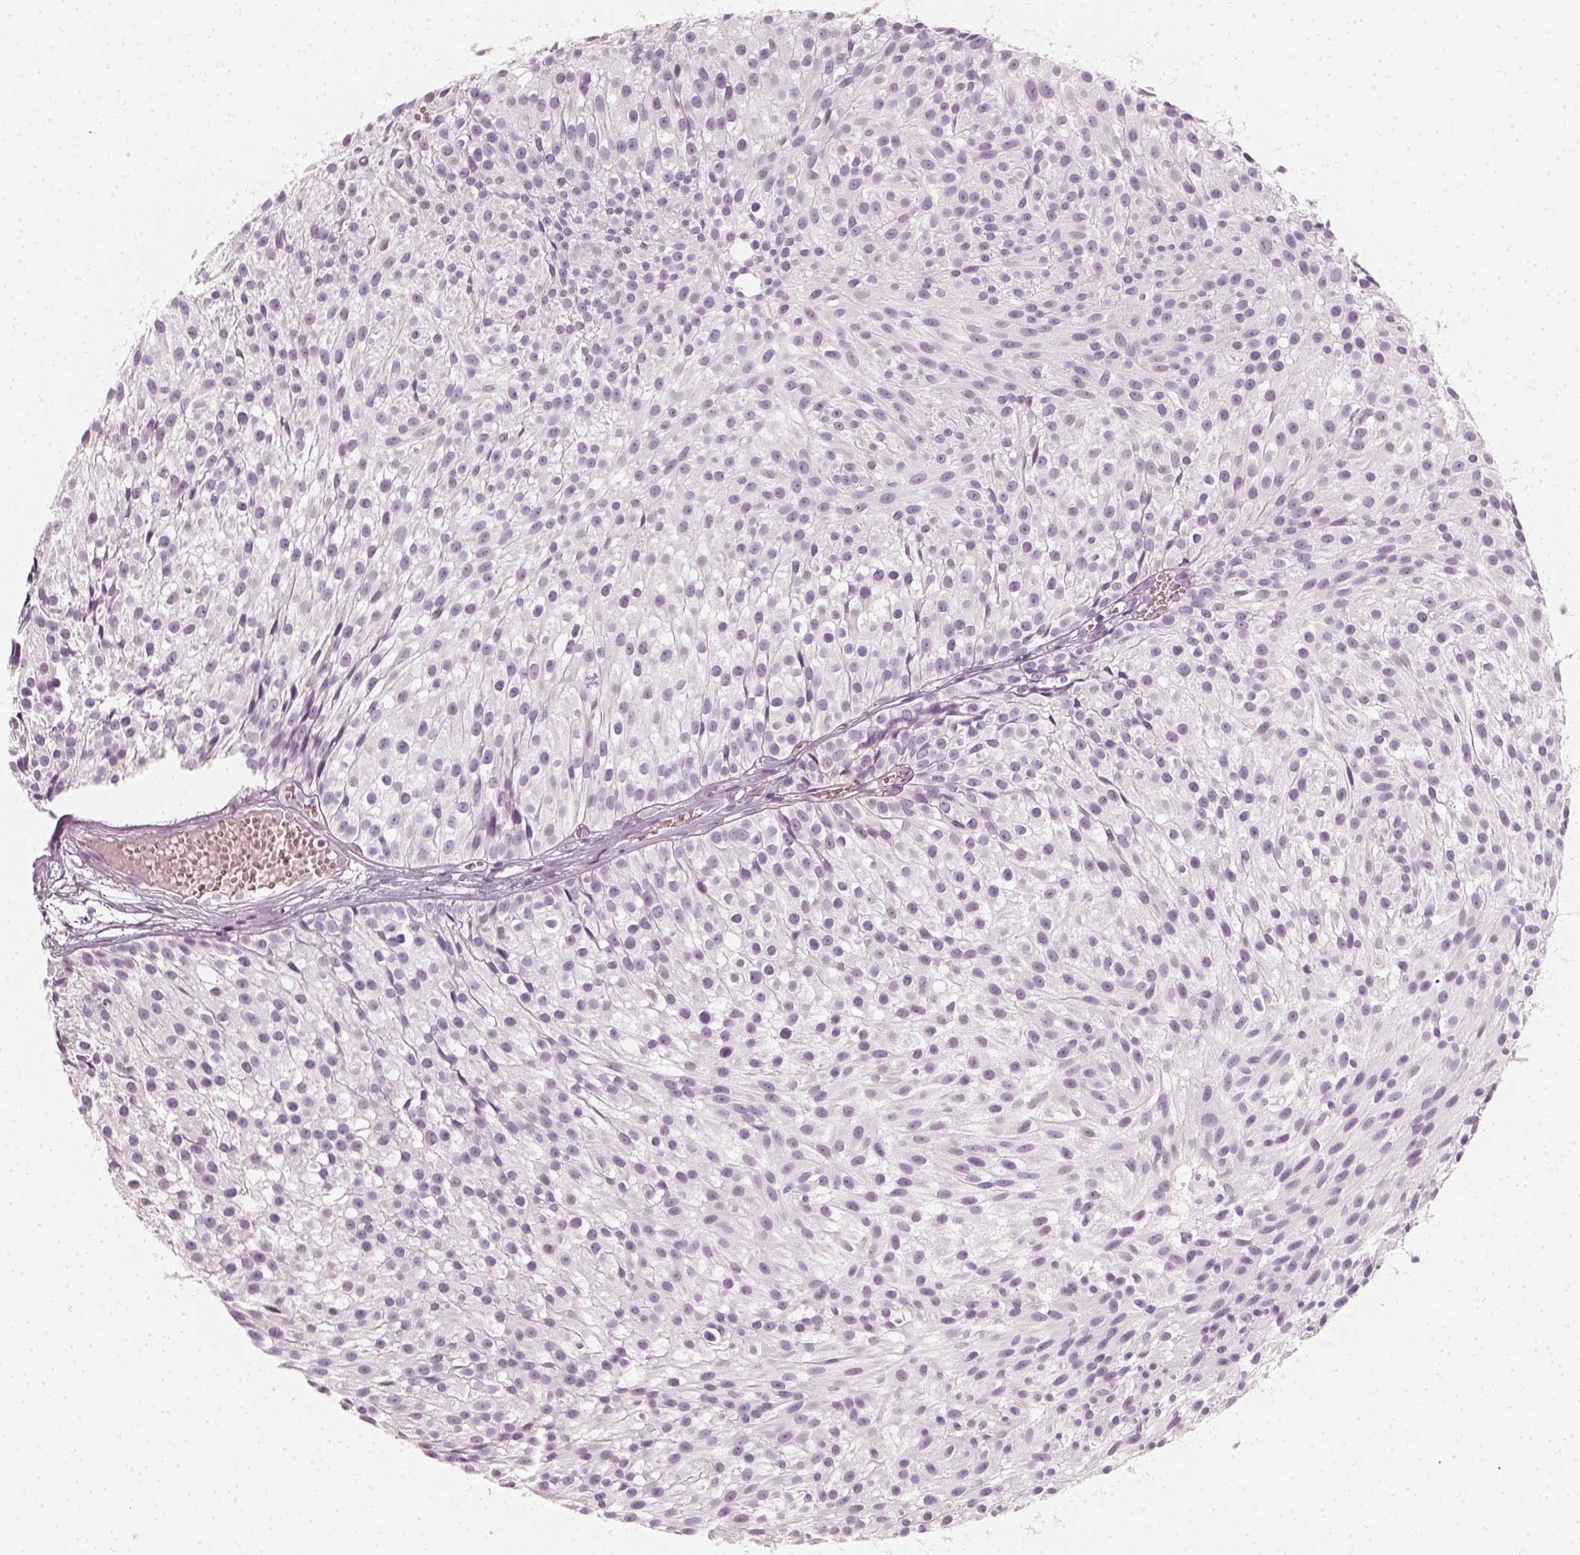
{"staining": {"intensity": "negative", "quantity": "none", "location": "none"}, "tissue": "urothelial cancer", "cell_type": "Tumor cells", "image_type": "cancer", "snomed": [{"axis": "morphology", "description": "Urothelial carcinoma, Low grade"}, {"axis": "topography", "description": "Urinary bladder"}], "caption": "Tumor cells show no significant protein positivity in urothelial cancer.", "gene": "KRTAP2-1", "patient": {"sex": "male", "age": 63}}